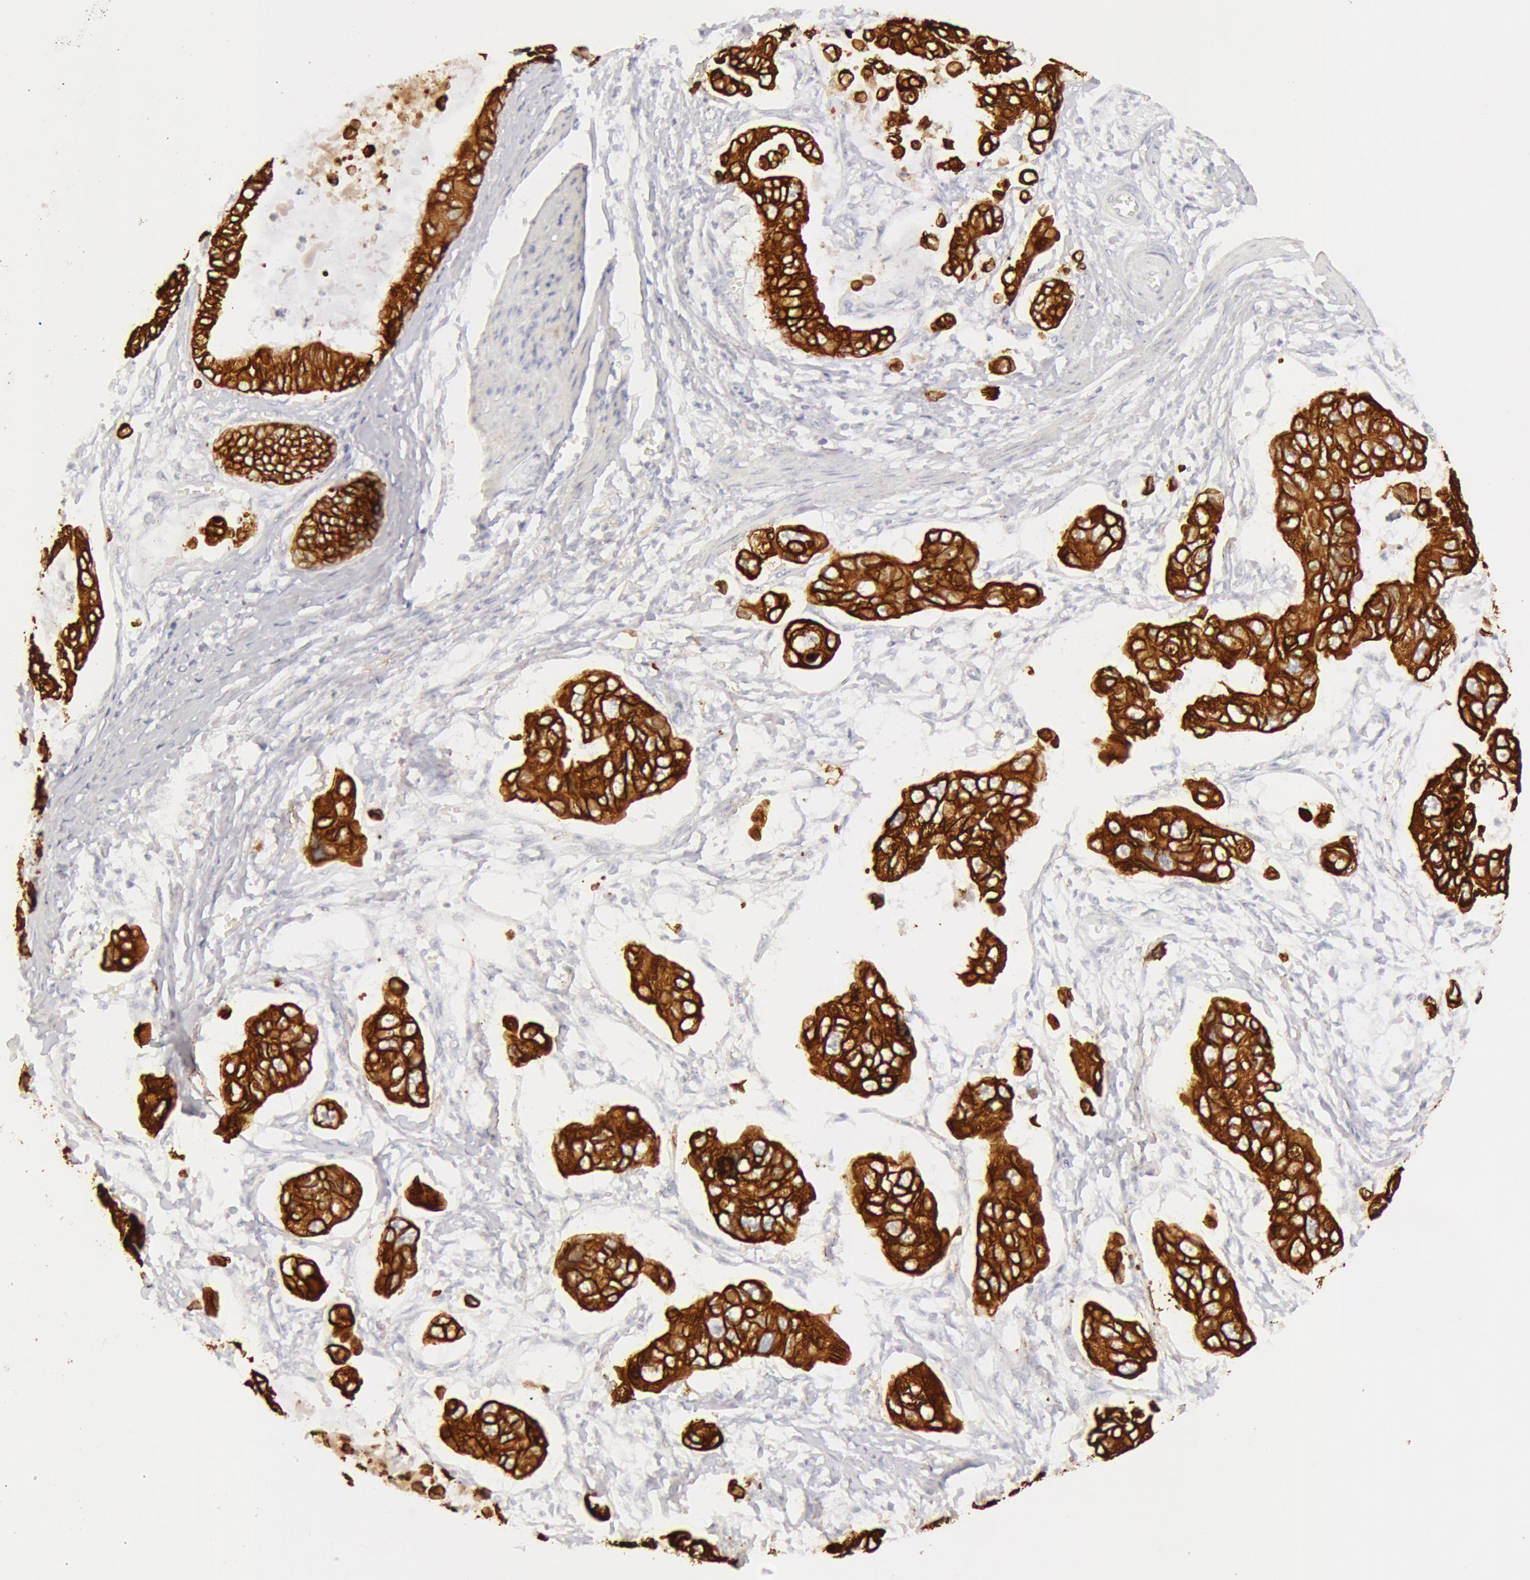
{"staining": {"intensity": "moderate", "quantity": ">75%", "location": "cytoplasmic/membranous"}, "tissue": "stomach cancer", "cell_type": "Tumor cells", "image_type": "cancer", "snomed": [{"axis": "morphology", "description": "Adenocarcinoma, NOS"}, {"axis": "topography", "description": "Stomach, upper"}], "caption": "Immunohistochemistry image of neoplastic tissue: adenocarcinoma (stomach) stained using immunohistochemistry shows medium levels of moderate protein expression localized specifically in the cytoplasmic/membranous of tumor cells, appearing as a cytoplasmic/membranous brown color.", "gene": "KRT8", "patient": {"sex": "male", "age": 80}}